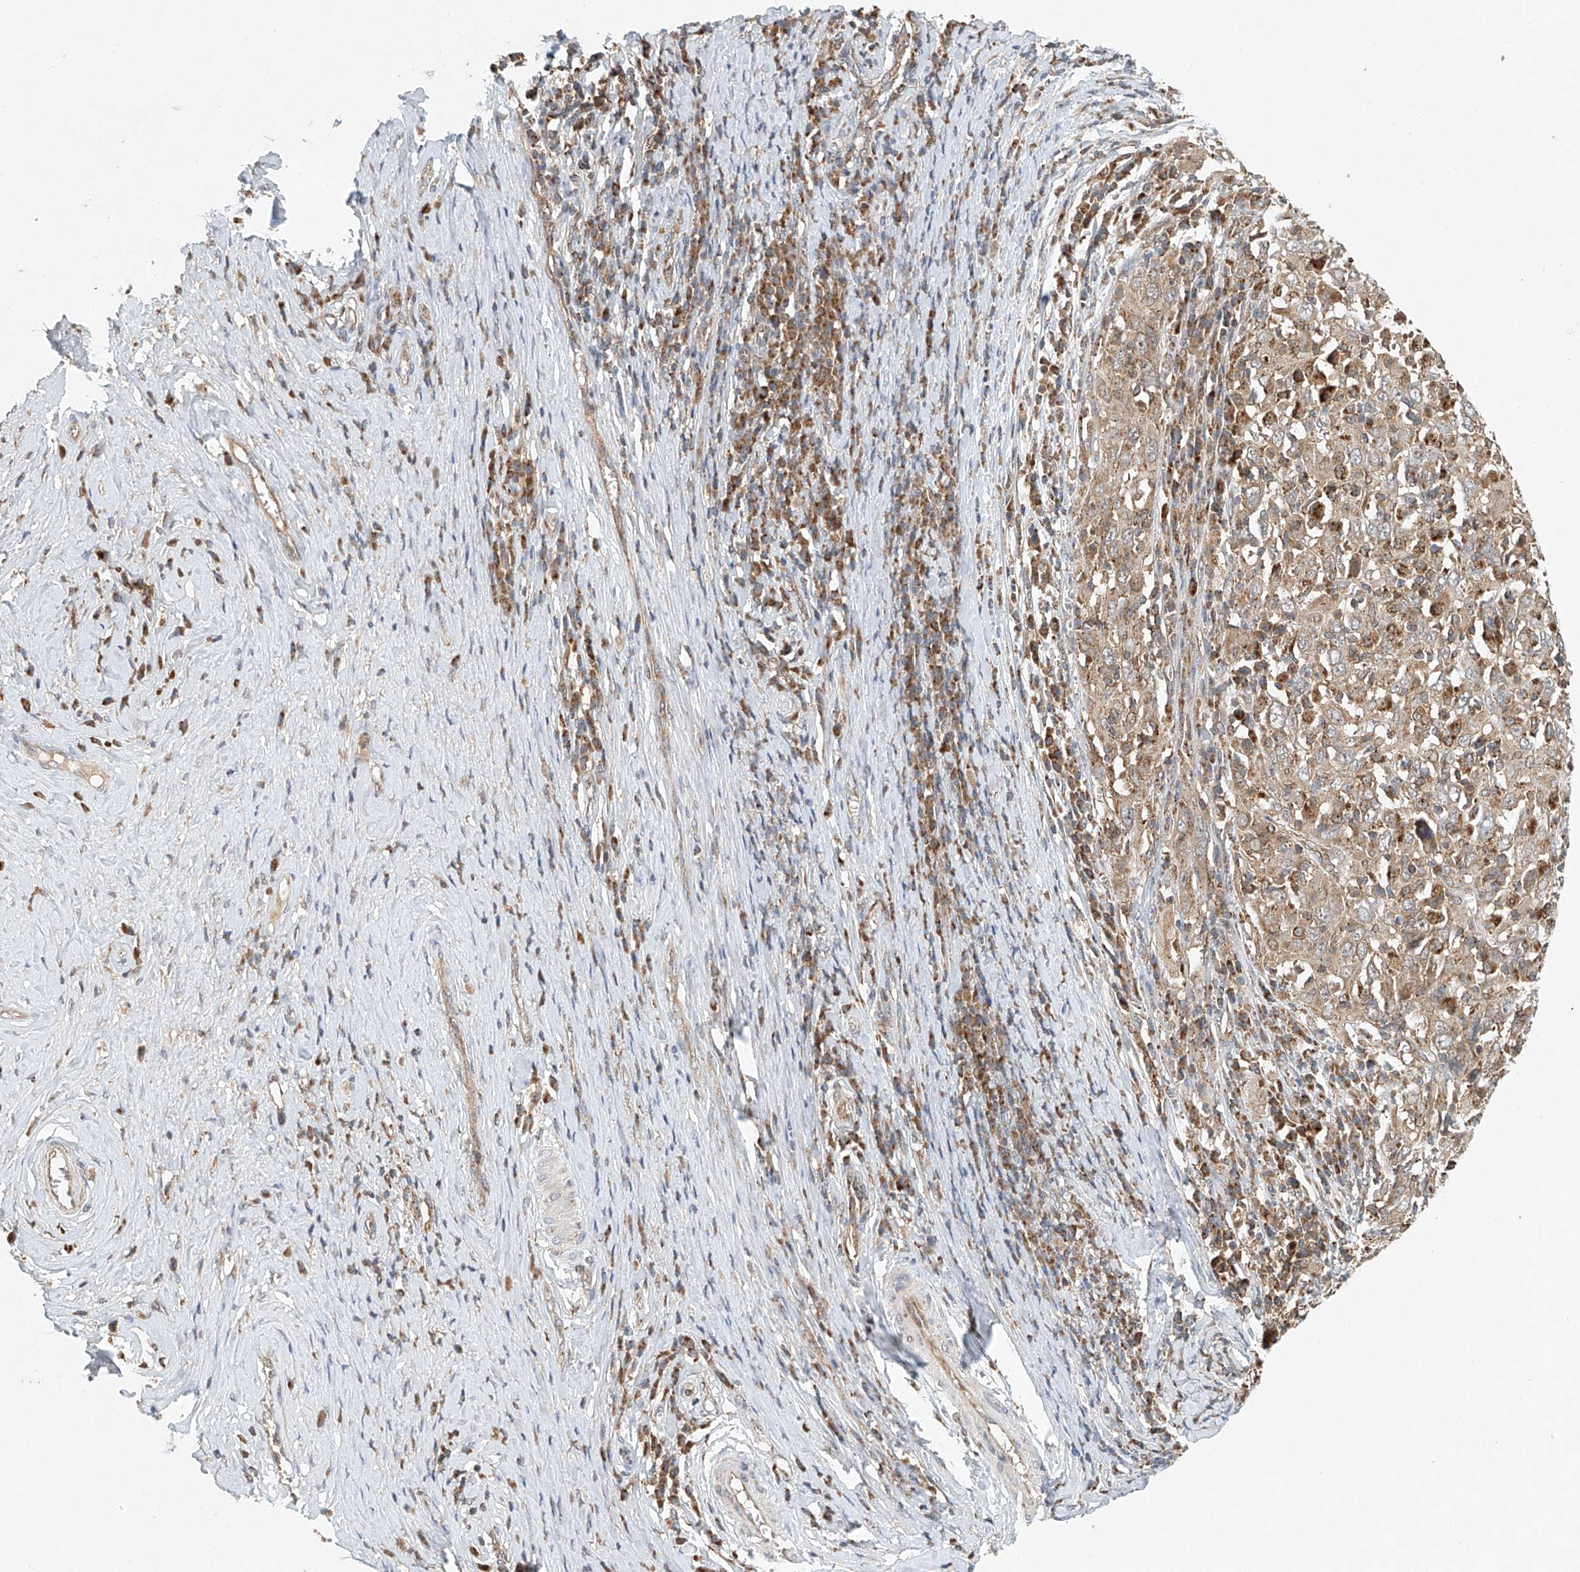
{"staining": {"intensity": "weak", "quantity": ">75%", "location": "cytoplasmic/membranous"}, "tissue": "cervical cancer", "cell_type": "Tumor cells", "image_type": "cancer", "snomed": [{"axis": "morphology", "description": "Squamous cell carcinoma, NOS"}, {"axis": "topography", "description": "Cervix"}], "caption": "DAB (3,3'-diaminobenzidine) immunohistochemical staining of cervical squamous cell carcinoma reveals weak cytoplasmic/membranous protein staining in about >75% of tumor cells. (brown staining indicates protein expression, while blue staining denotes nuclei).", "gene": "DCAF11", "patient": {"sex": "female", "age": 46}}